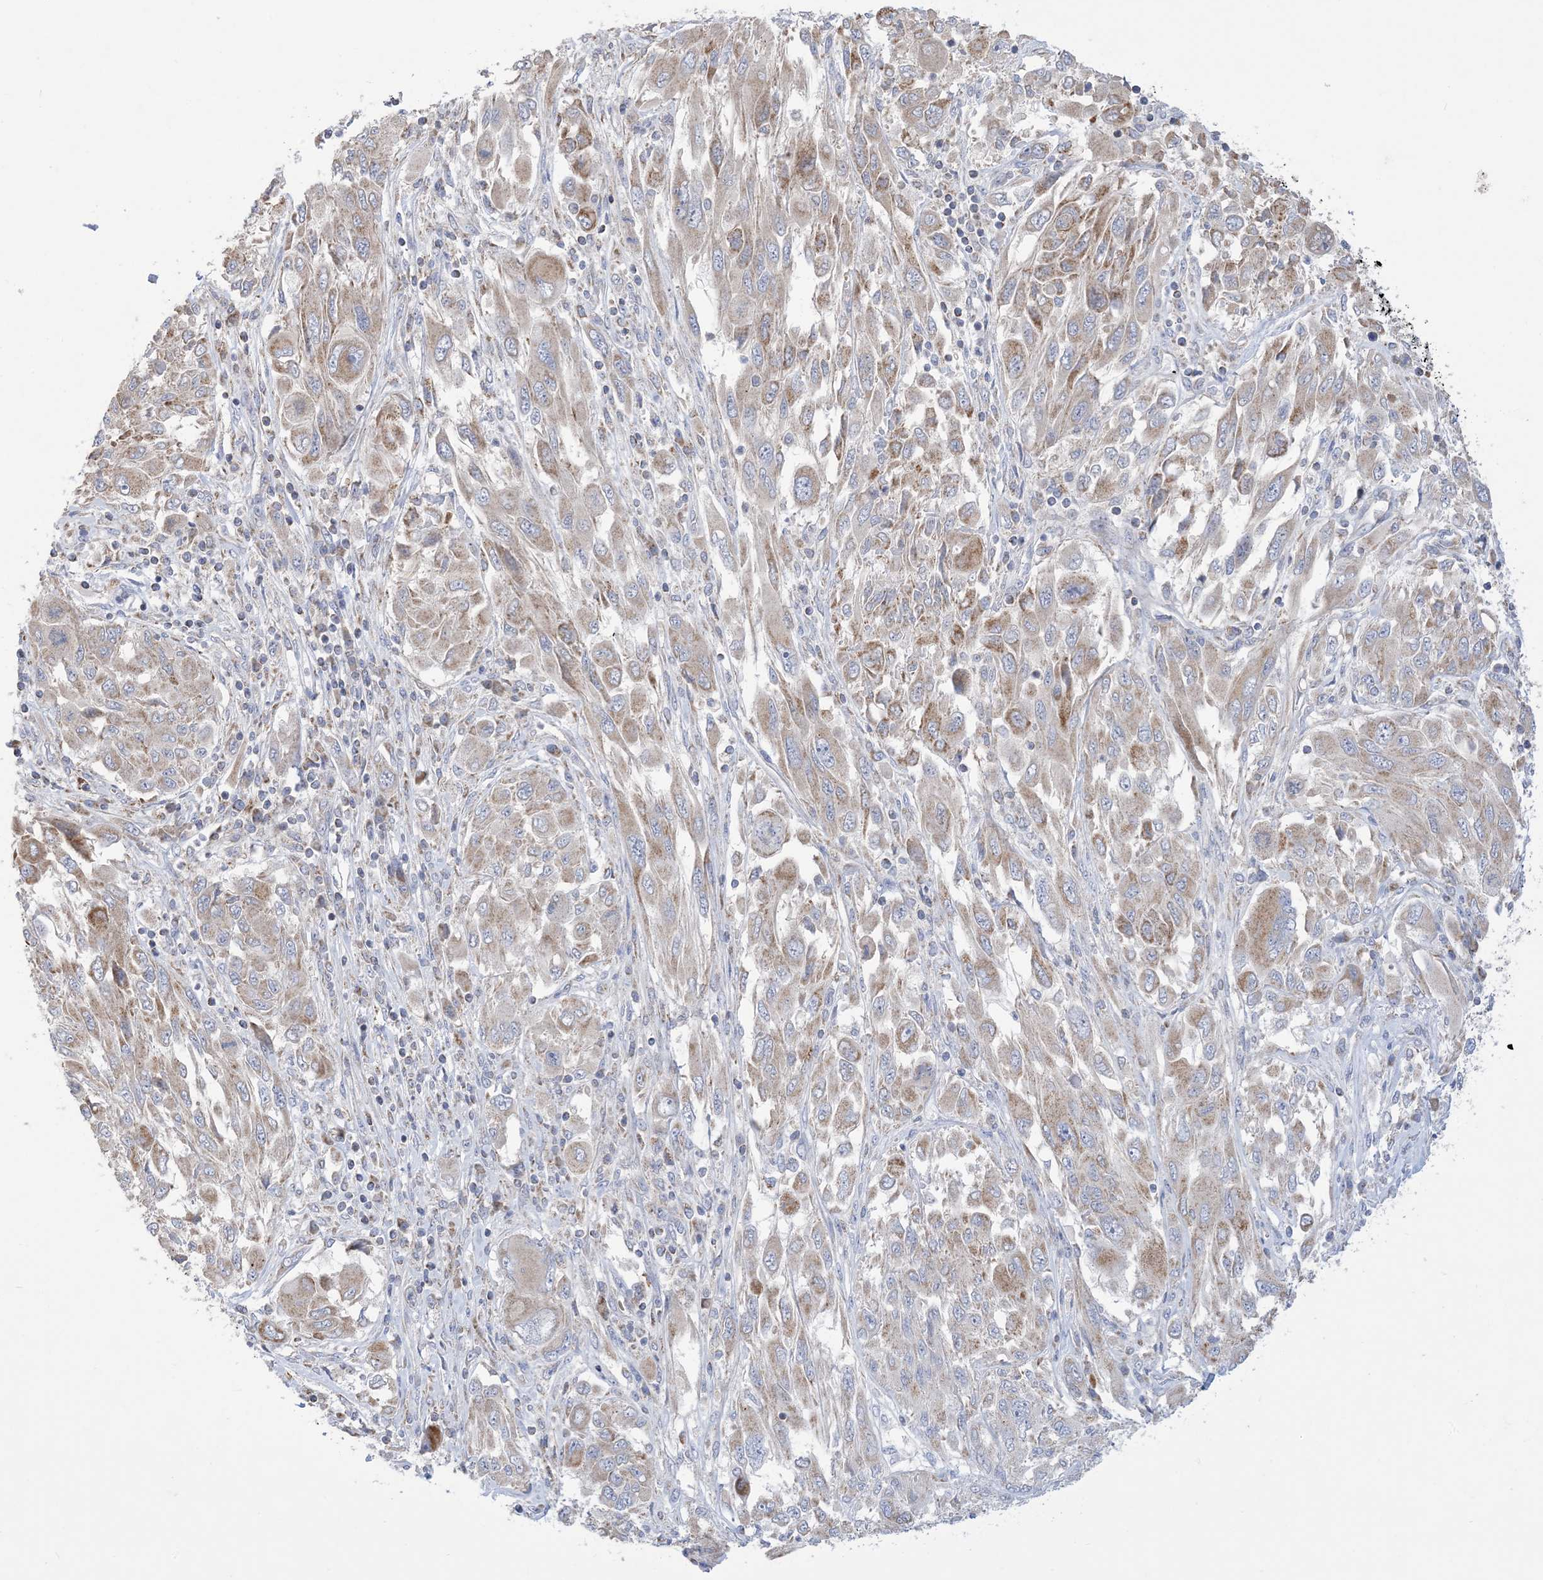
{"staining": {"intensity": "moderate", "quantity": "25%-75%", "location": "cytoplasmic/membranous"}, "tissue": "melanoma", "cell_type": "Tumor cells", "image_type": "cancer", "snomed": [{"axis": "morphology", "description": "Malignant melanoma, NOS"}, {"axis": "topography", "description": "Skin"}], "caption": "Tumor cells reveal medium levels of moderate cytoplasmic/membranous positivity in about 25%-75% of cells in melanoma. (Stains: DAB in brown, nuclei in blue, Microscopy: brightfield microscopy at high magnification).", "gene": "CLEC16A", "patient": {"sex": "female", "age": 91}}